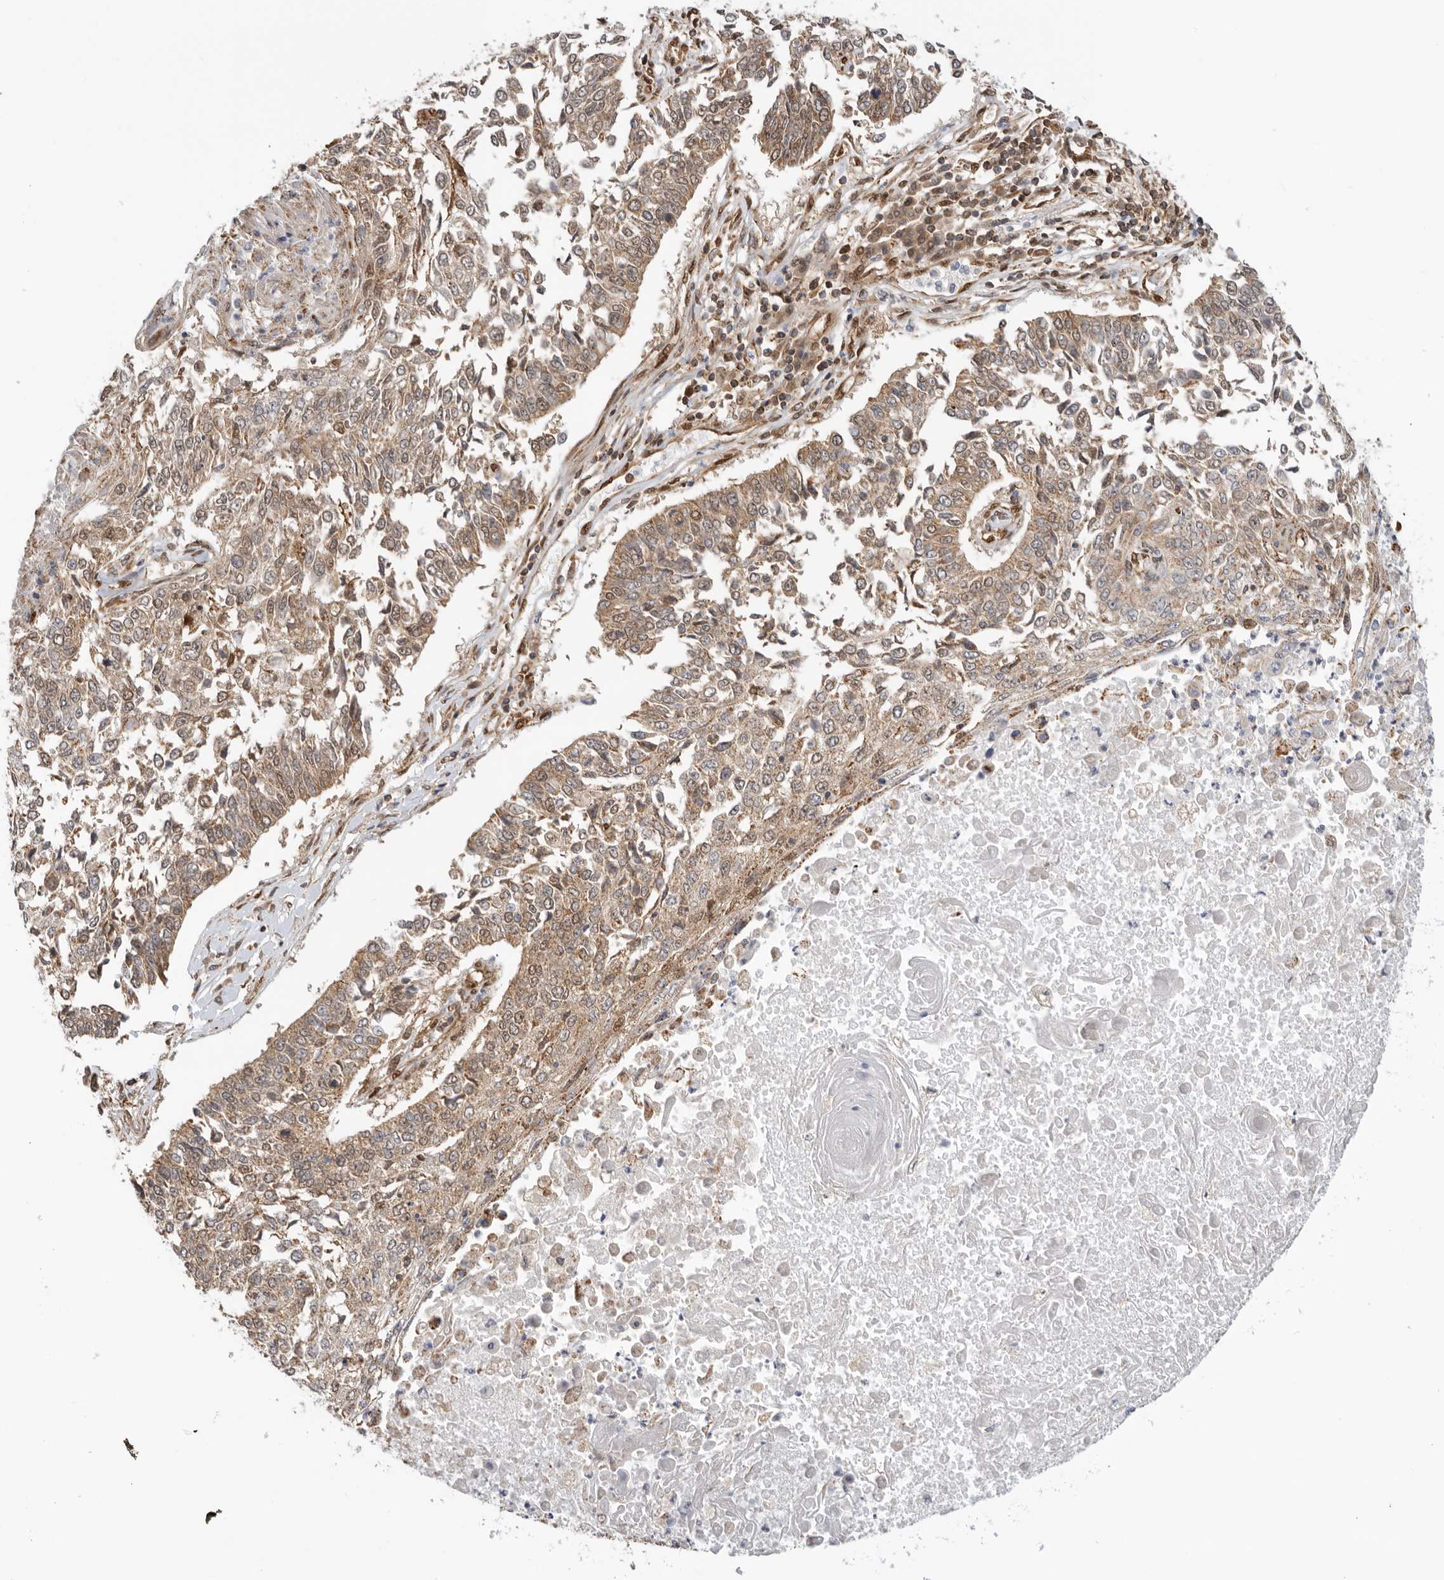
{"staining": {"intensity": "moderate", "quantity": ">75%", "location": "cytoplasmic/membranous"}, "tissue": "lung cancer", "cell_type": "Tumor cells", "image_type": "cancer", "snomed": [{"axis": "morphology", "description": "Normal tissue, NOS"}, {"axis": "morphology", "description": "Squamous cell carcinoma, NOS"}, {"axis": "topography", "description": "Cartilage tissue"}, {"axis": "topography", "description": "Bronchus"}, {"axis": "topography", "description": "Lung"}, {"axis": "topography", "description": "Peripheral nerve tissue"}], "caption": "Approximately >75% of tumor cells in lung cancer display moderate cytoplasmic/membranous protein positivity as visualized by brown immunohistochemical staining.", "gene": "DCAF8", "patient": {"sex": "female", "age": 49}}